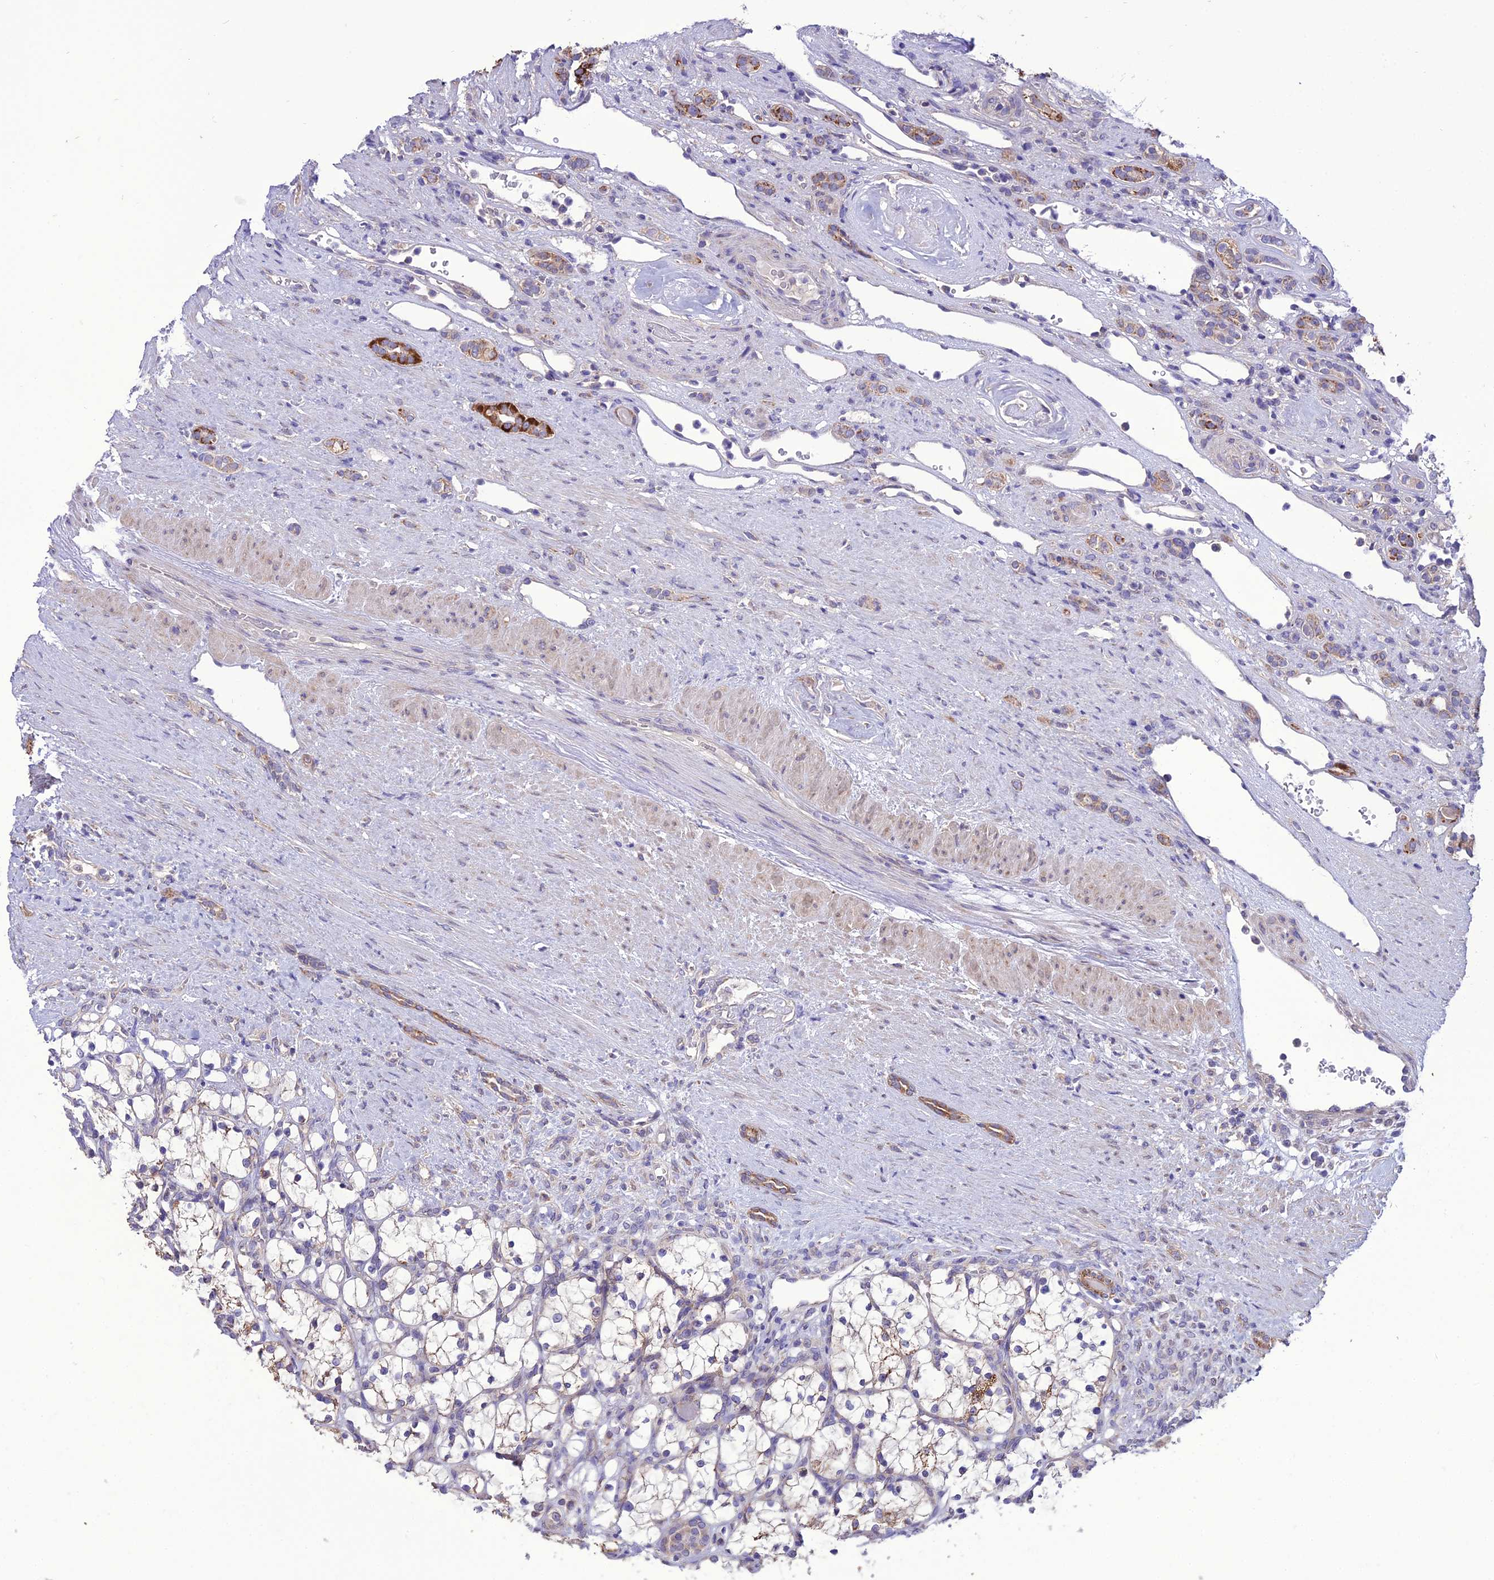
{"staining": {"intensity": "weak", "quantity": "<25%", "location": "cytoplasmic/membranous"}, "tissue": "renal cancer", "cell_type": "Tumor cells", "image_type": "cancer", "snomed": [{"axis": "morphology", "description": "Adenocarcinoma, NOS"}, {"axis": "topography", "description": "Kidney"}], "caption": "This histopathology image is of adenocarcinoma (renal) stained with immunohistochemistry (IHC) to label a protein in brown with the nuclei are counter-stained blue. There is no staining in tumor cells.", "gene": "HOGA1", "patient": {"sex": "female", "age": 69}}